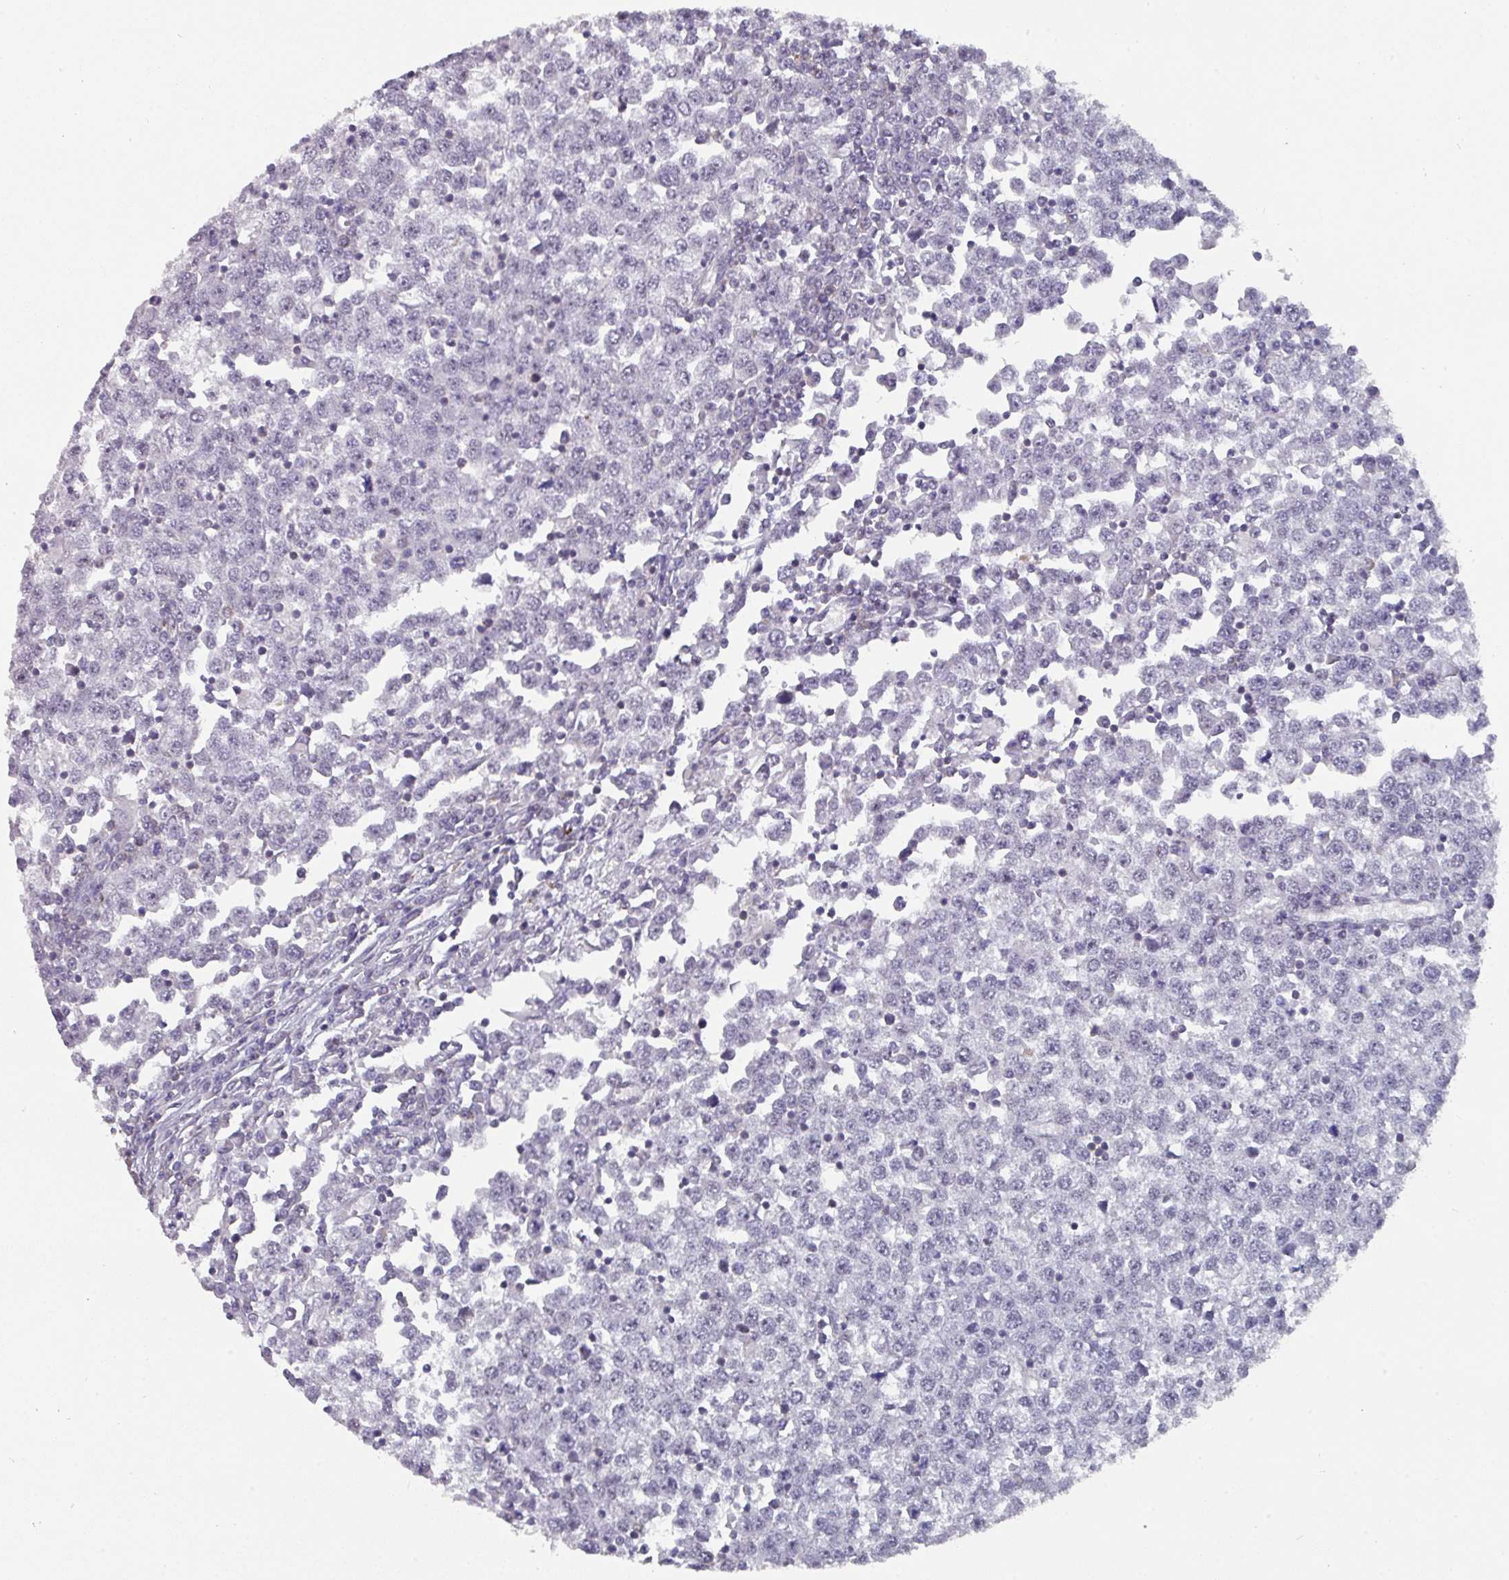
{"staining": {"intensity": "negative", "quantity": "none", "location": "none"}, "tissue": "testis cancer", "cell_type": "Tumor cells", "image_type": "cancer", "snomed": [{"axis": "morphology", "description": "Seminoma, NOS"}, {"axis": "topography", "description": "Testis"}], "caption": "Histopathology image shows no significant protein positivity in tumor cells of testis cancer (seminoma). (Stains: DAB (3,3'-diaminobenzidine) IHC with hematoxylin counter stain, Microscopy: brightfield microscopy at high magnification).", "gene": "RASAL3", "patient": {"sex": "male", "age": 65}}